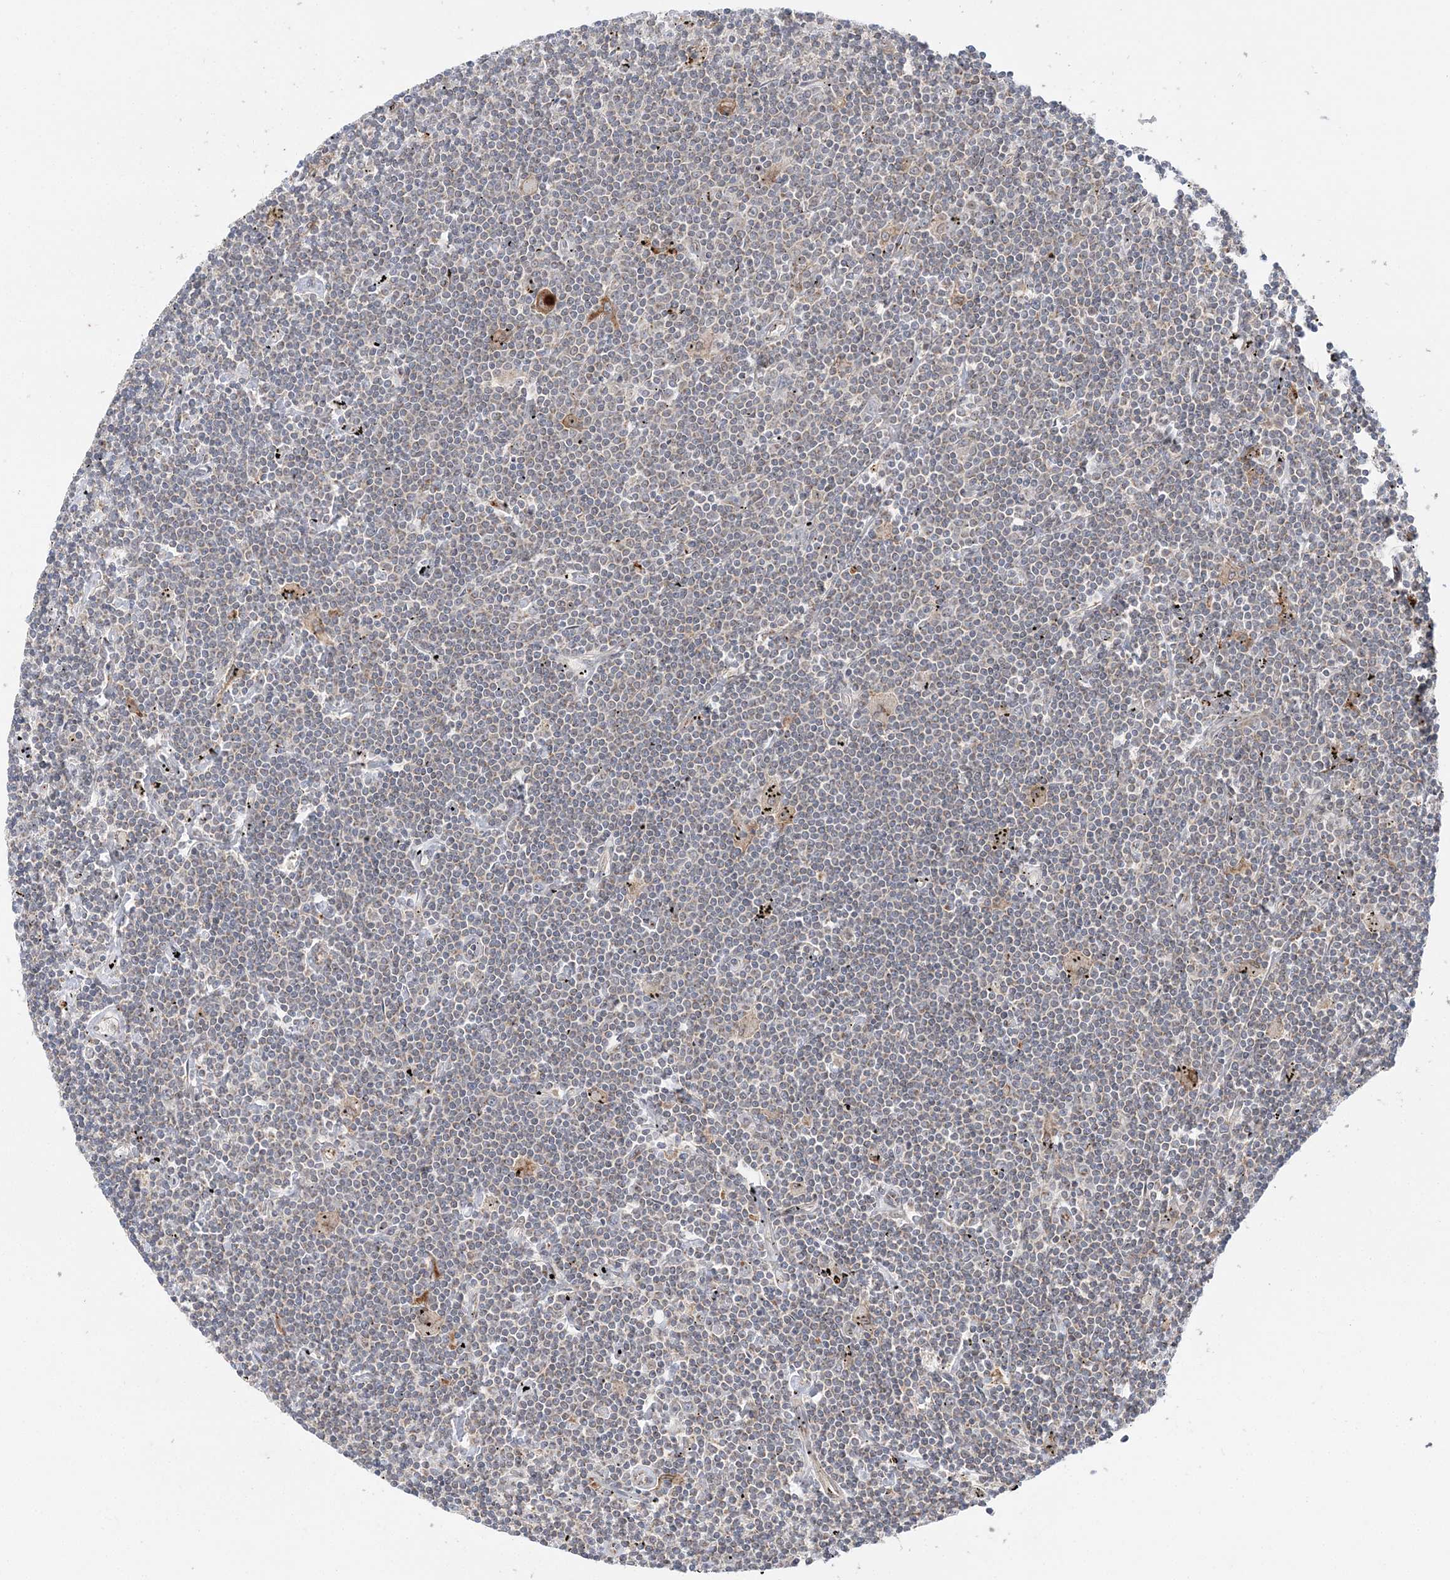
{"staining": {"intensity": "negative", "quantity": "none", "location": "none"}, "tissue": "lymphoma", "cell_type": "Tumor cells", "image_type": "cancer", "snomed": [{"axis": "morphology", "description": "Malignant lymphoma, non-Hodgkin's type, Low grade"}, {"axis": "topography", "description": "Spleen"}], "caption": "Lymphoma stained for a protein using IHC exhibits no staining tumor cells.", "gene": "ABCC3", "patient": {"sex": "male", "age": 76}}